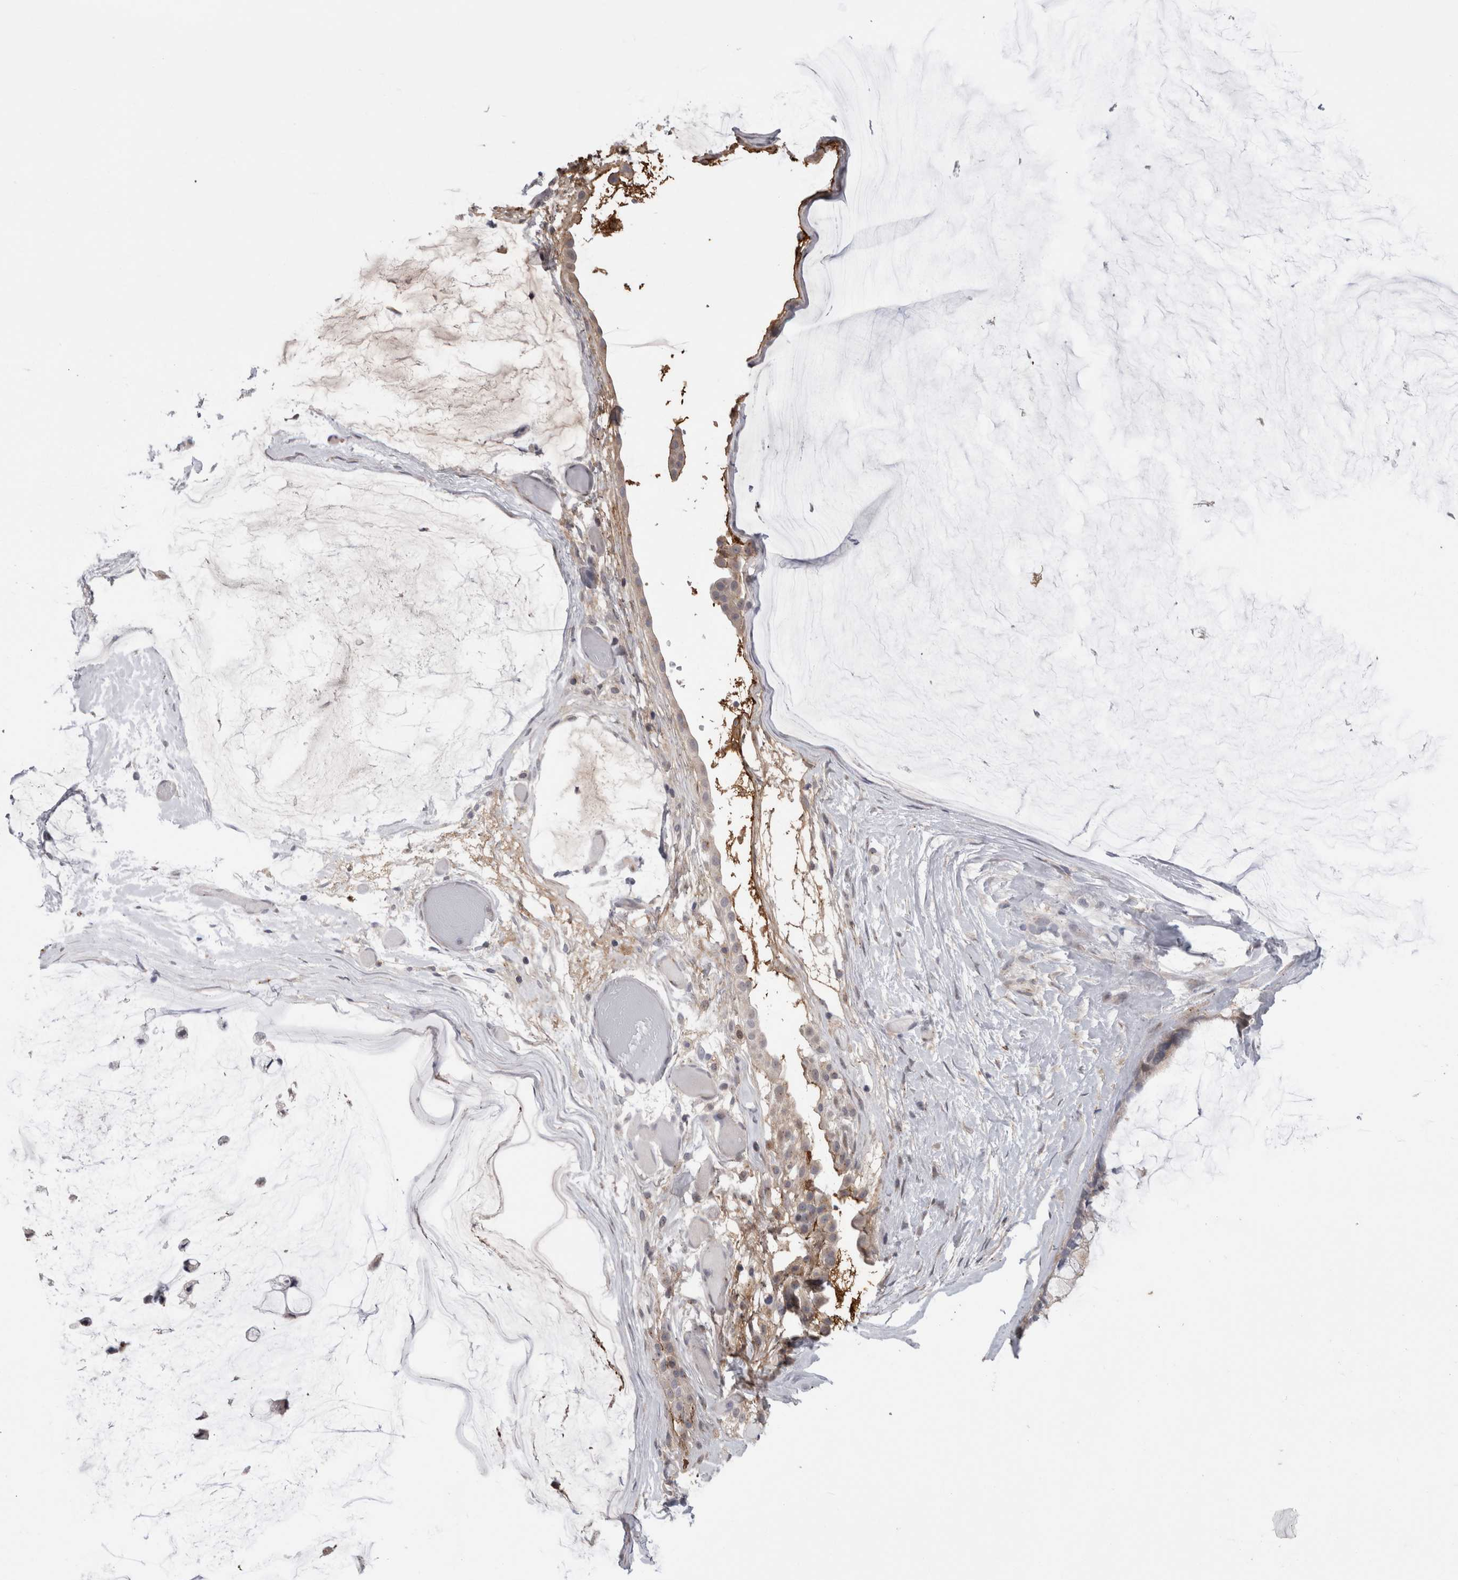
{"staining": {"intensity": "weak", "quantity": "<25%", "location": "cytoplasmic/membranous"}, "tissue": "ovarian cancer", "cell_type": "Tumor cells", "image_type": "cancer", "snomed": [{"axis": "morphology", "description": "Cystadenocarcinoma, mucinous, NOS"}, {"axis": "topography", "description": "Ovary"}], "caption": "Immunohistochemistry micrograph of neoplastic tissue: ovarian mucinous cystadenocarcinoma stained with DAB (3,3'-diaminobenzidine) demonstrates no significant protein positivity in tumor cells.", "gene": "STC1", "patient": {"sex": "female", "age": 39}}